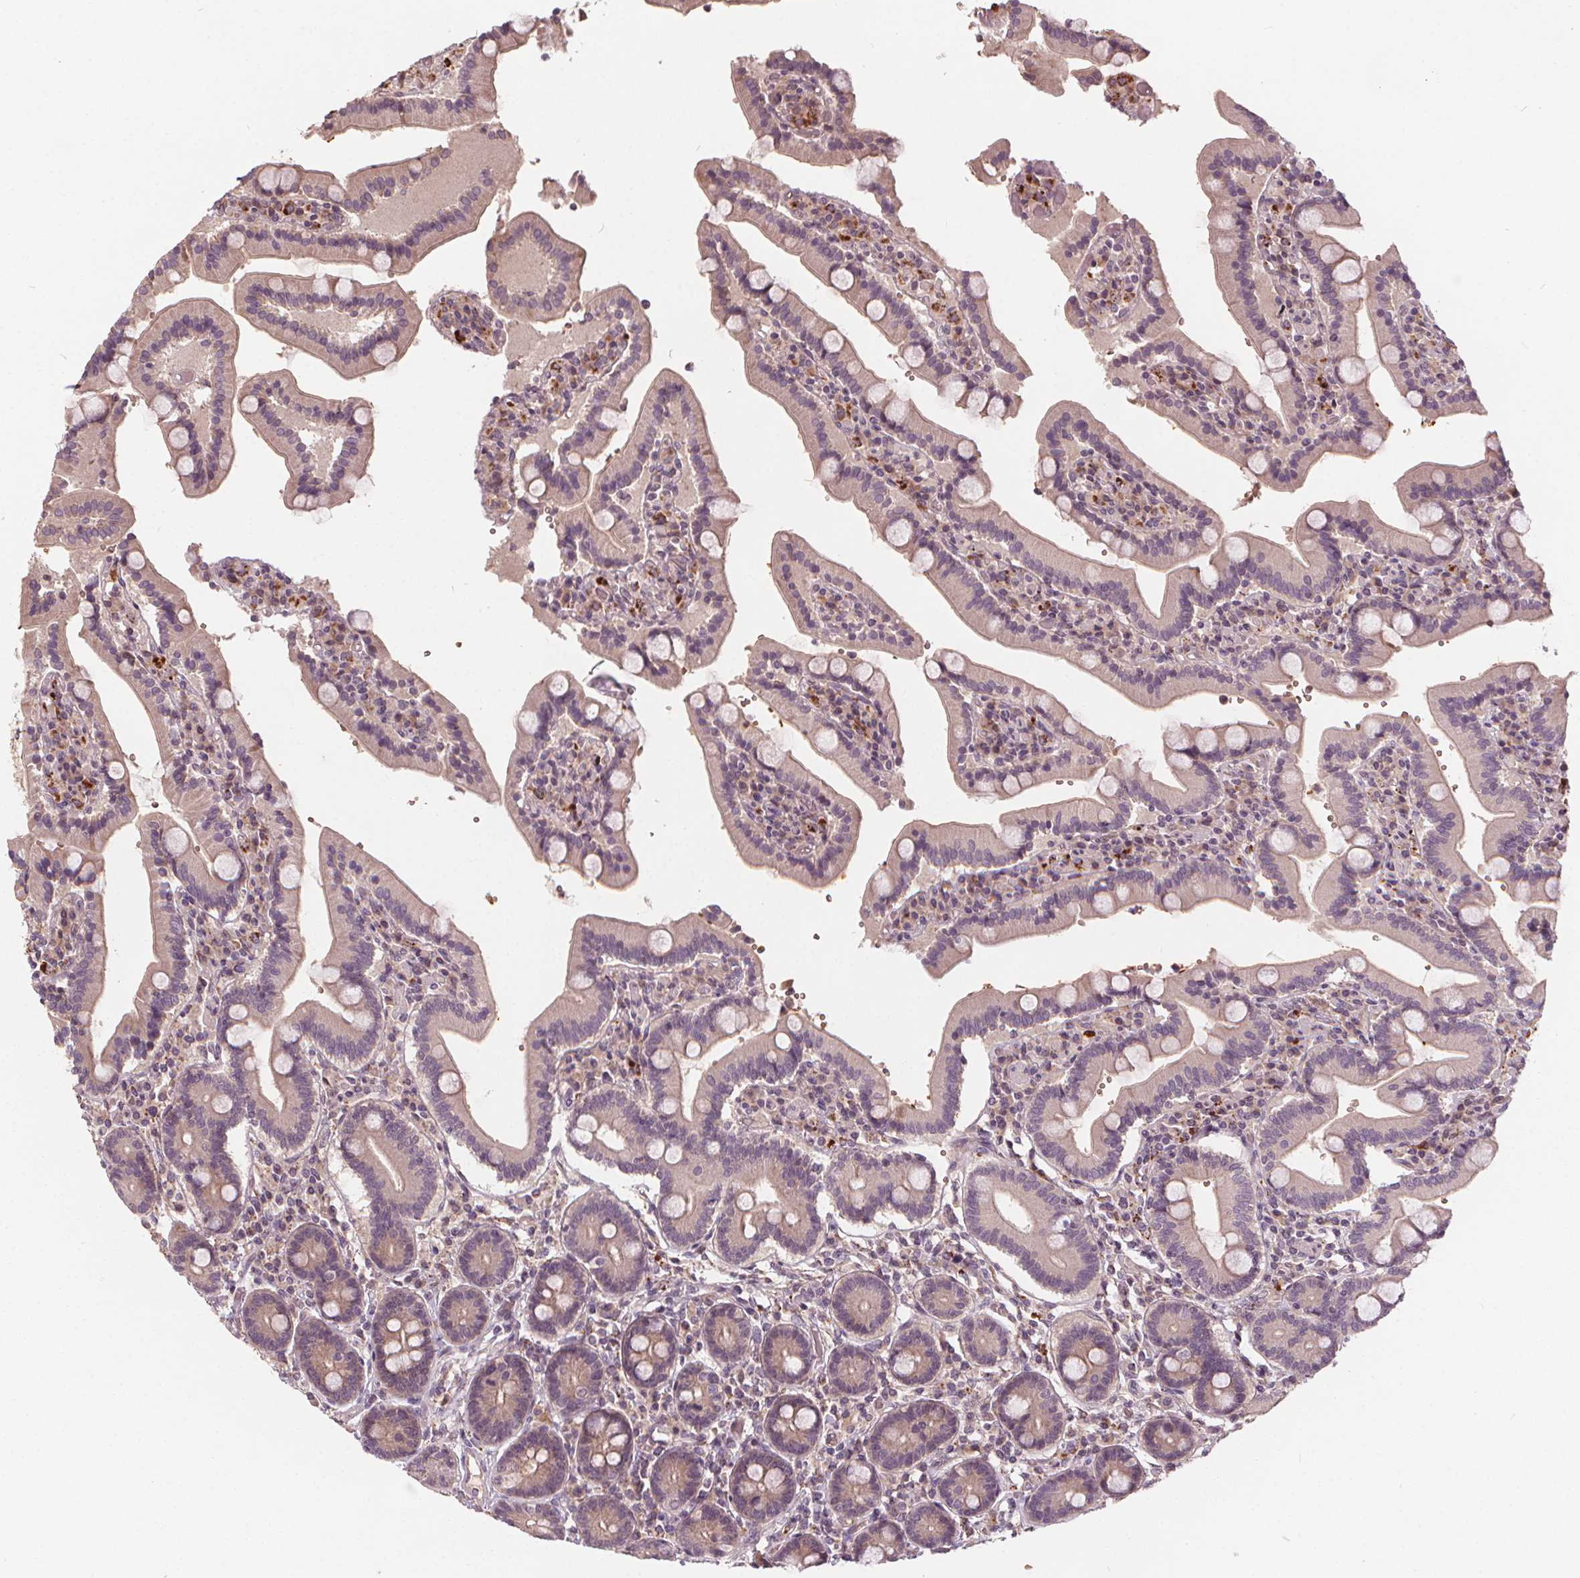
{"staining": {"intensity": "moderate", "quantity": "25%-75%", "location": "cytoplasmic/membranous"}, "tissue": "duodenum", "cell_type": "Glandular cells", "image_type": "normal", "snomed": [{"axis": "morphology", "description": "Normal tissue, NOS"}, {"axis": "topography", "description": "Duodenum"}], "caption": "The immunohistochemical stain shows moderate cytoplasmic/membranous positivity in glandular cells of normal duodenum. Nuclei are stained in blue.", "gene": "IPO13", "patient": {"sex": "female", "age": 62}}